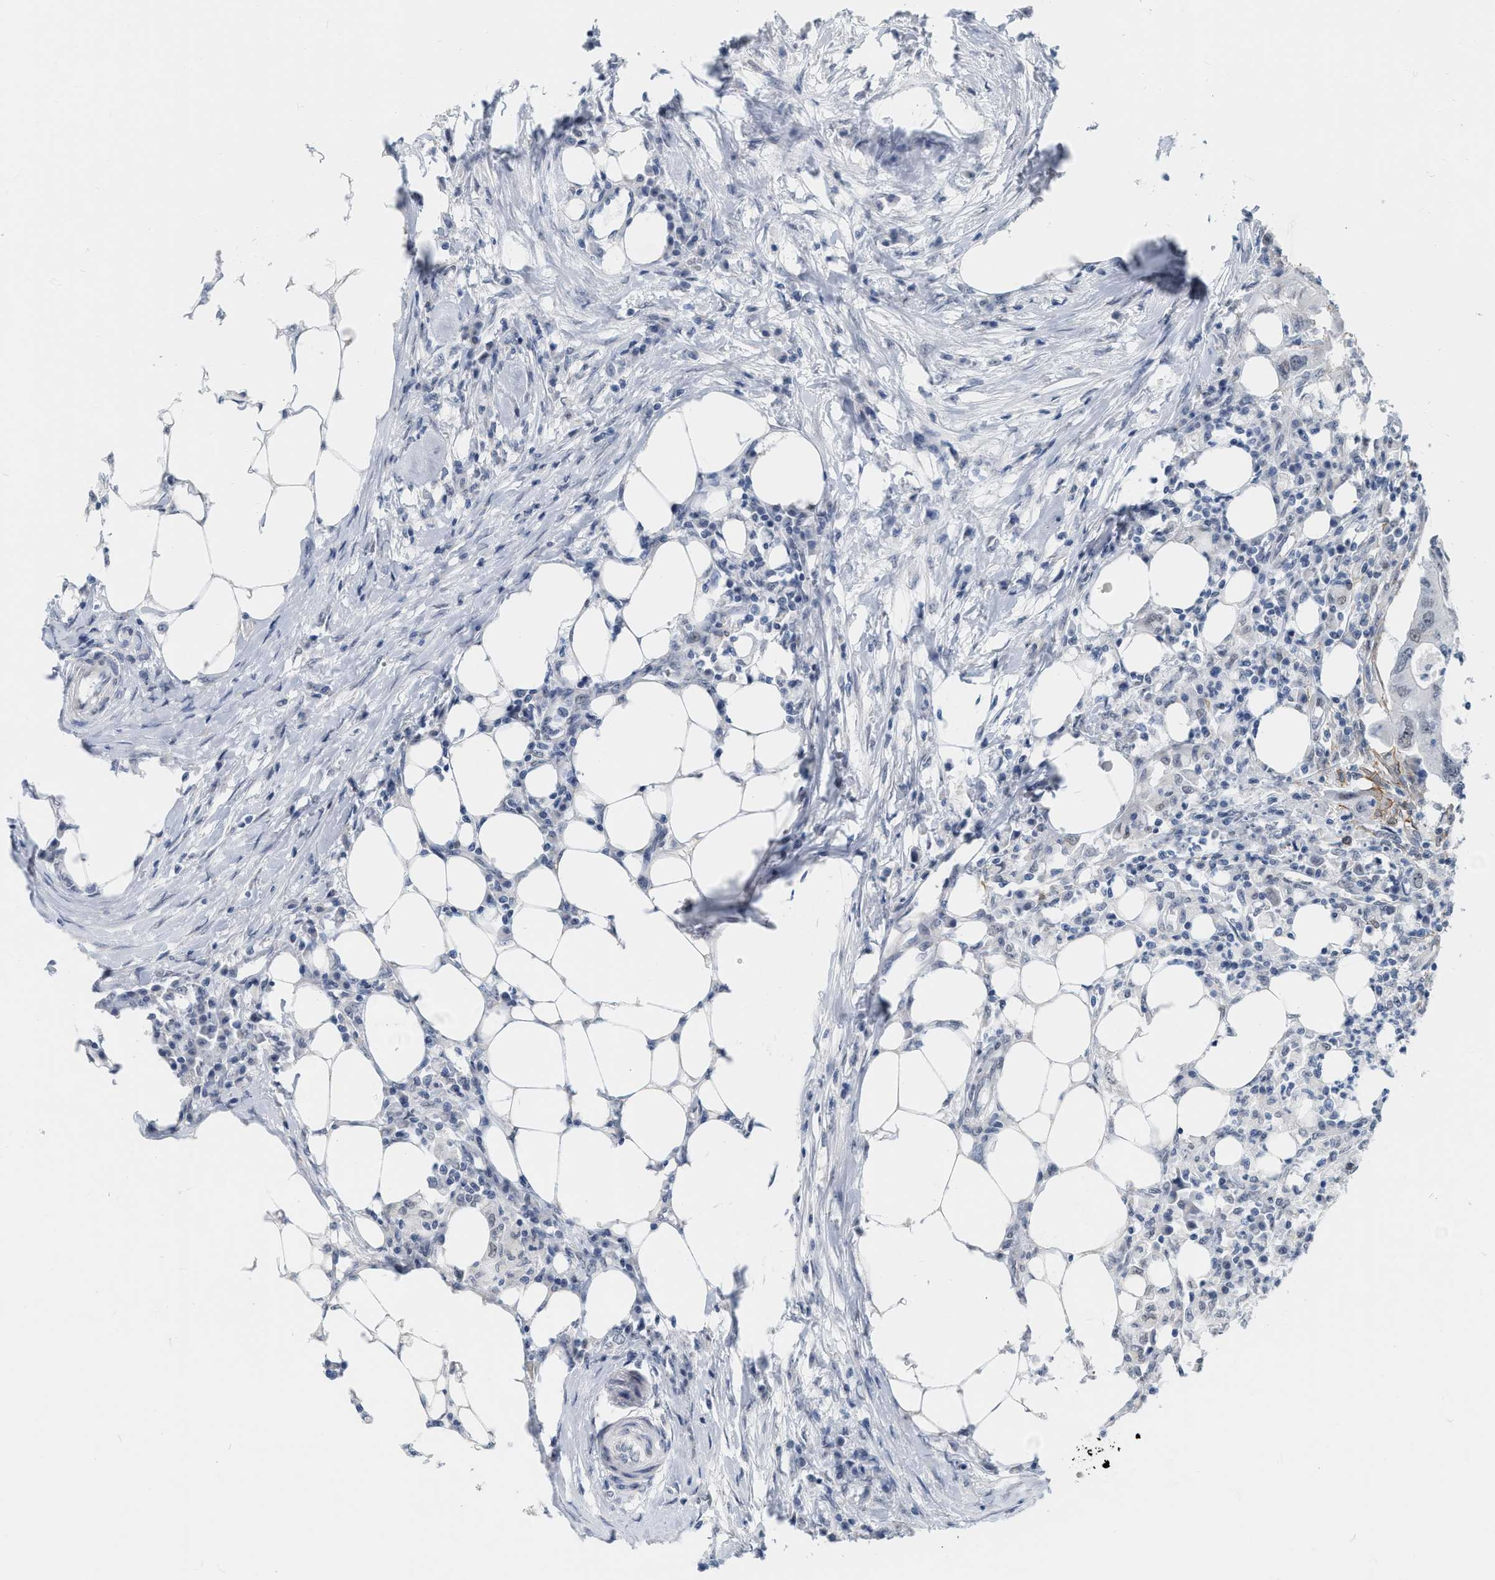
{"staining": {"intensity": "negative", "quantity": "none", "location": "none"}, "tissue": "colorectal cancer", "cell_type": "Tumor cells", "image_type": "cancer", "snomed": [{"axis": "morphology", "description": "Adenocarcinoma, NOS"}, {"axis": "topography", "description": "Colon"}], "caption": "High magnification brightfield microscopy of colorectal cancer stained with DAB (brown) and counterstained with hematoxylin (blue): tumor cells show no significant positivity.", "gene": "XIRP1", "patient": {"sex": "male", "age": 71}}